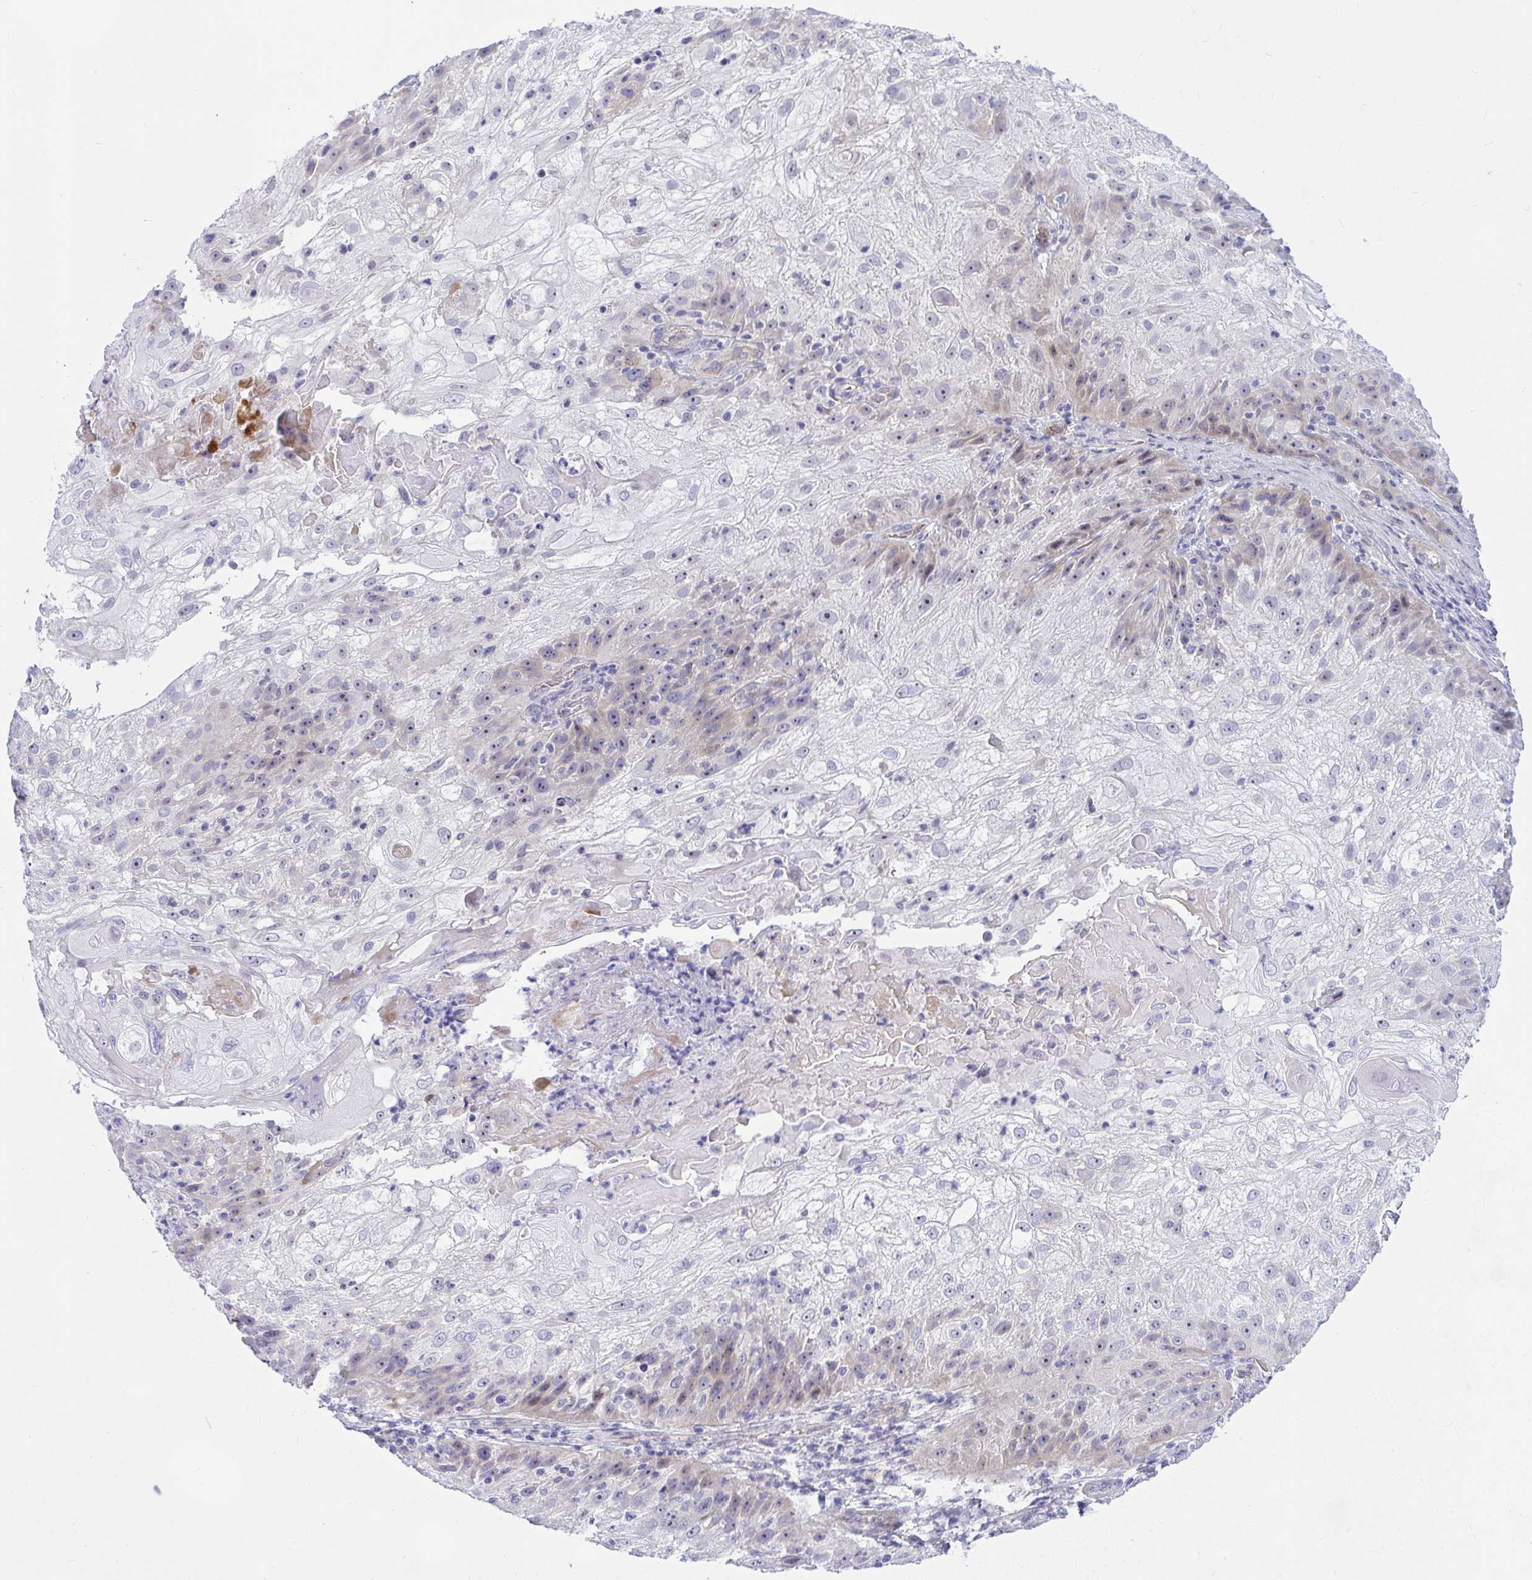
{"staining": {"intensity": "weak", "quantity": "<25%", "location": "cytoplasmic/membranous,nuclear"}, "tissue": "skin cancer", "cell_type": "Tumor cells", "image_type": "cancer", "snomed": [{"axis": "morphology", "description": "Normal tissue, NOS"}, {"axis": "morphology", "description": "Squamous cell carcinoma, NOS"}, {"axis": "topography", "description": "Skin"}], "caption": "There is no significant expression in tumor cells of squamous cell carcinoma (skin).", "gene": "NFXL1", "patient": {"sex": "female", "age": 83}}